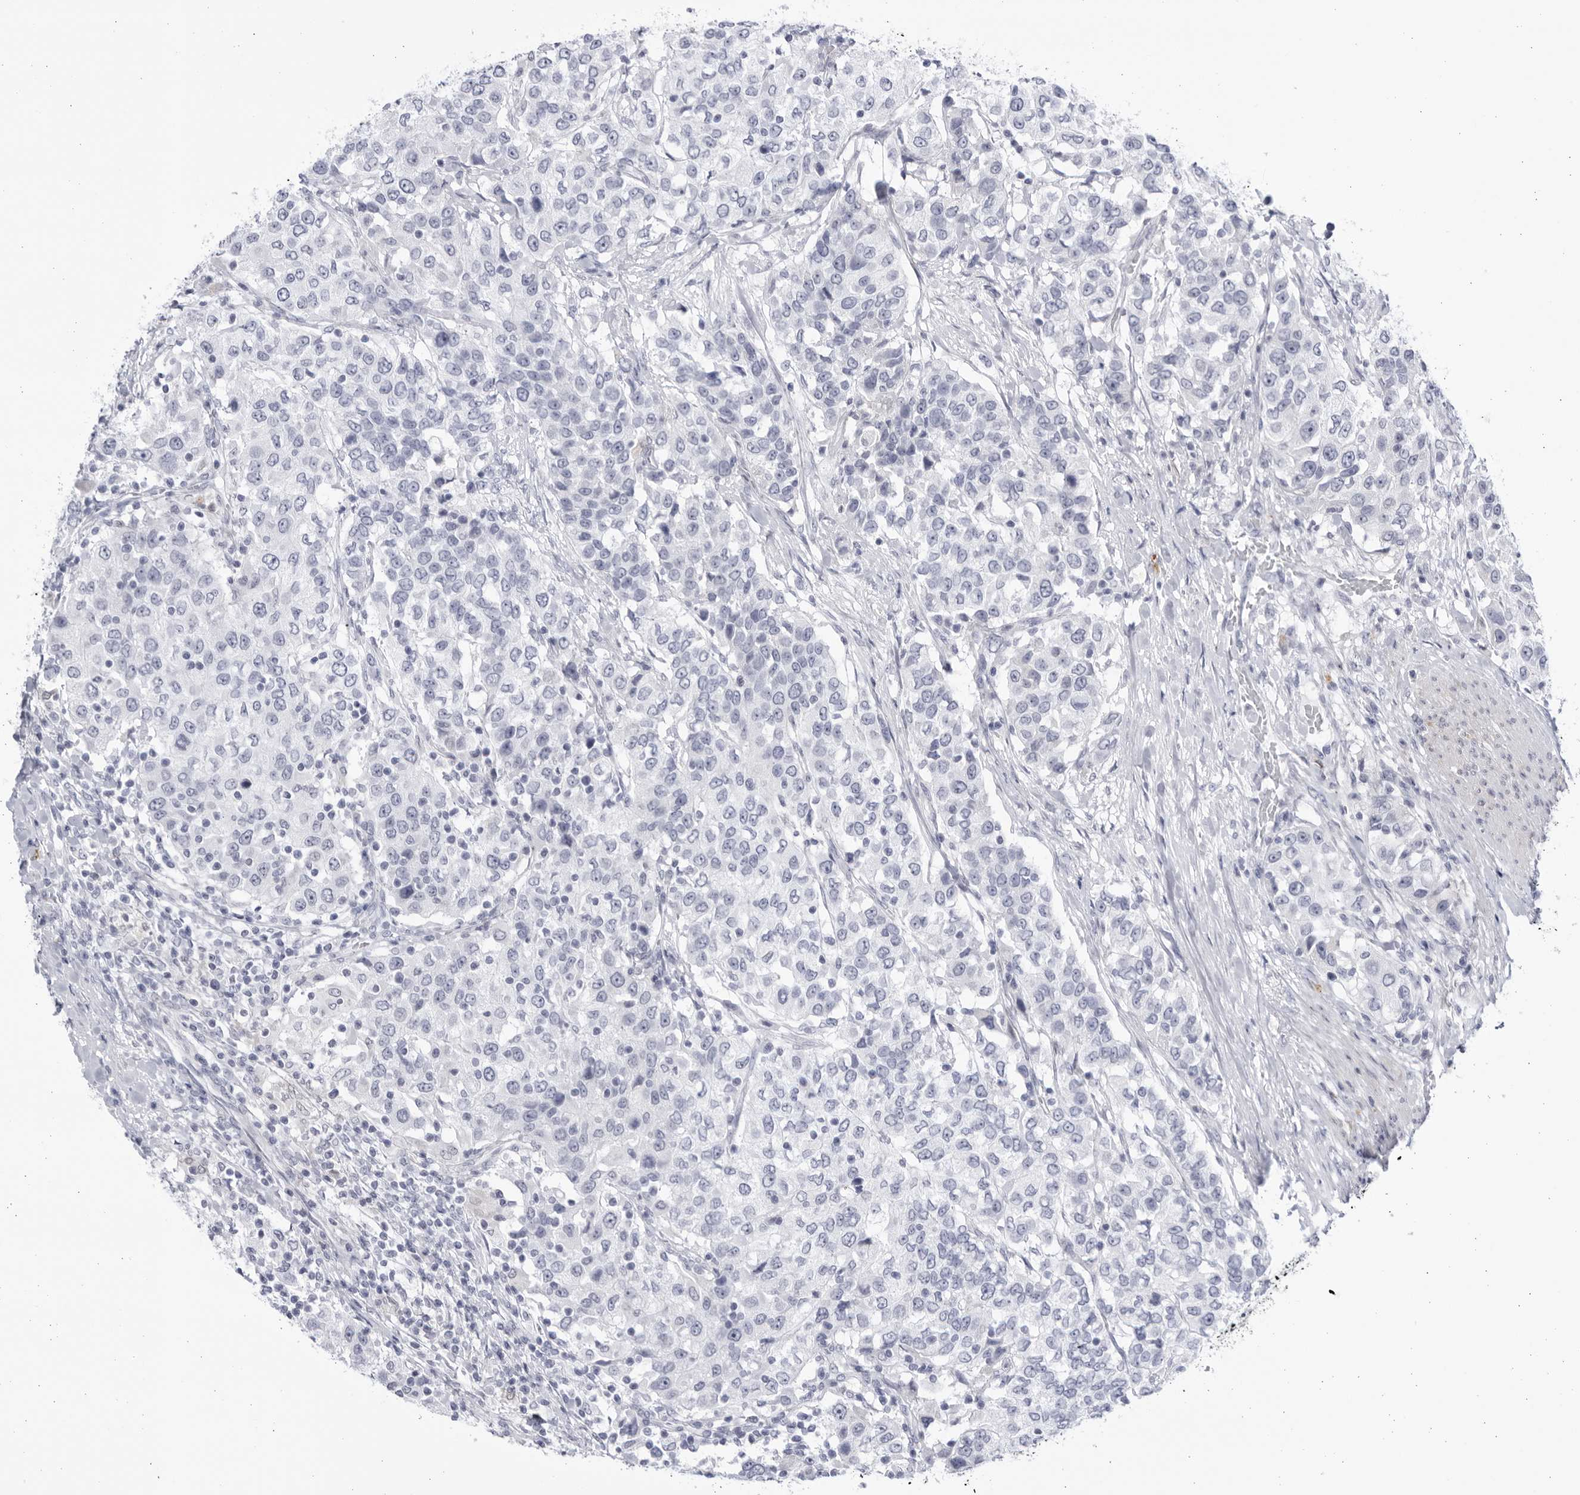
{"staining": {"intensity": "negative", "quantity": "none", "location": "none"}, "tissue": "urothelial cancer", "cell_type": "Tumor cells", "image_type": "cancer", "snomed": [{"axis": "morphology", "description": "Urothelial carcinoma, High grade"}, {"axis": "topography", "description": "Urinary bladder"}], "caption": "Urothelial cancer was stained to show a protein in brown. There is no significant staining in tumor cells.", "gene": "CCDC181", "patient": {"sex": "female", "age": 80}}